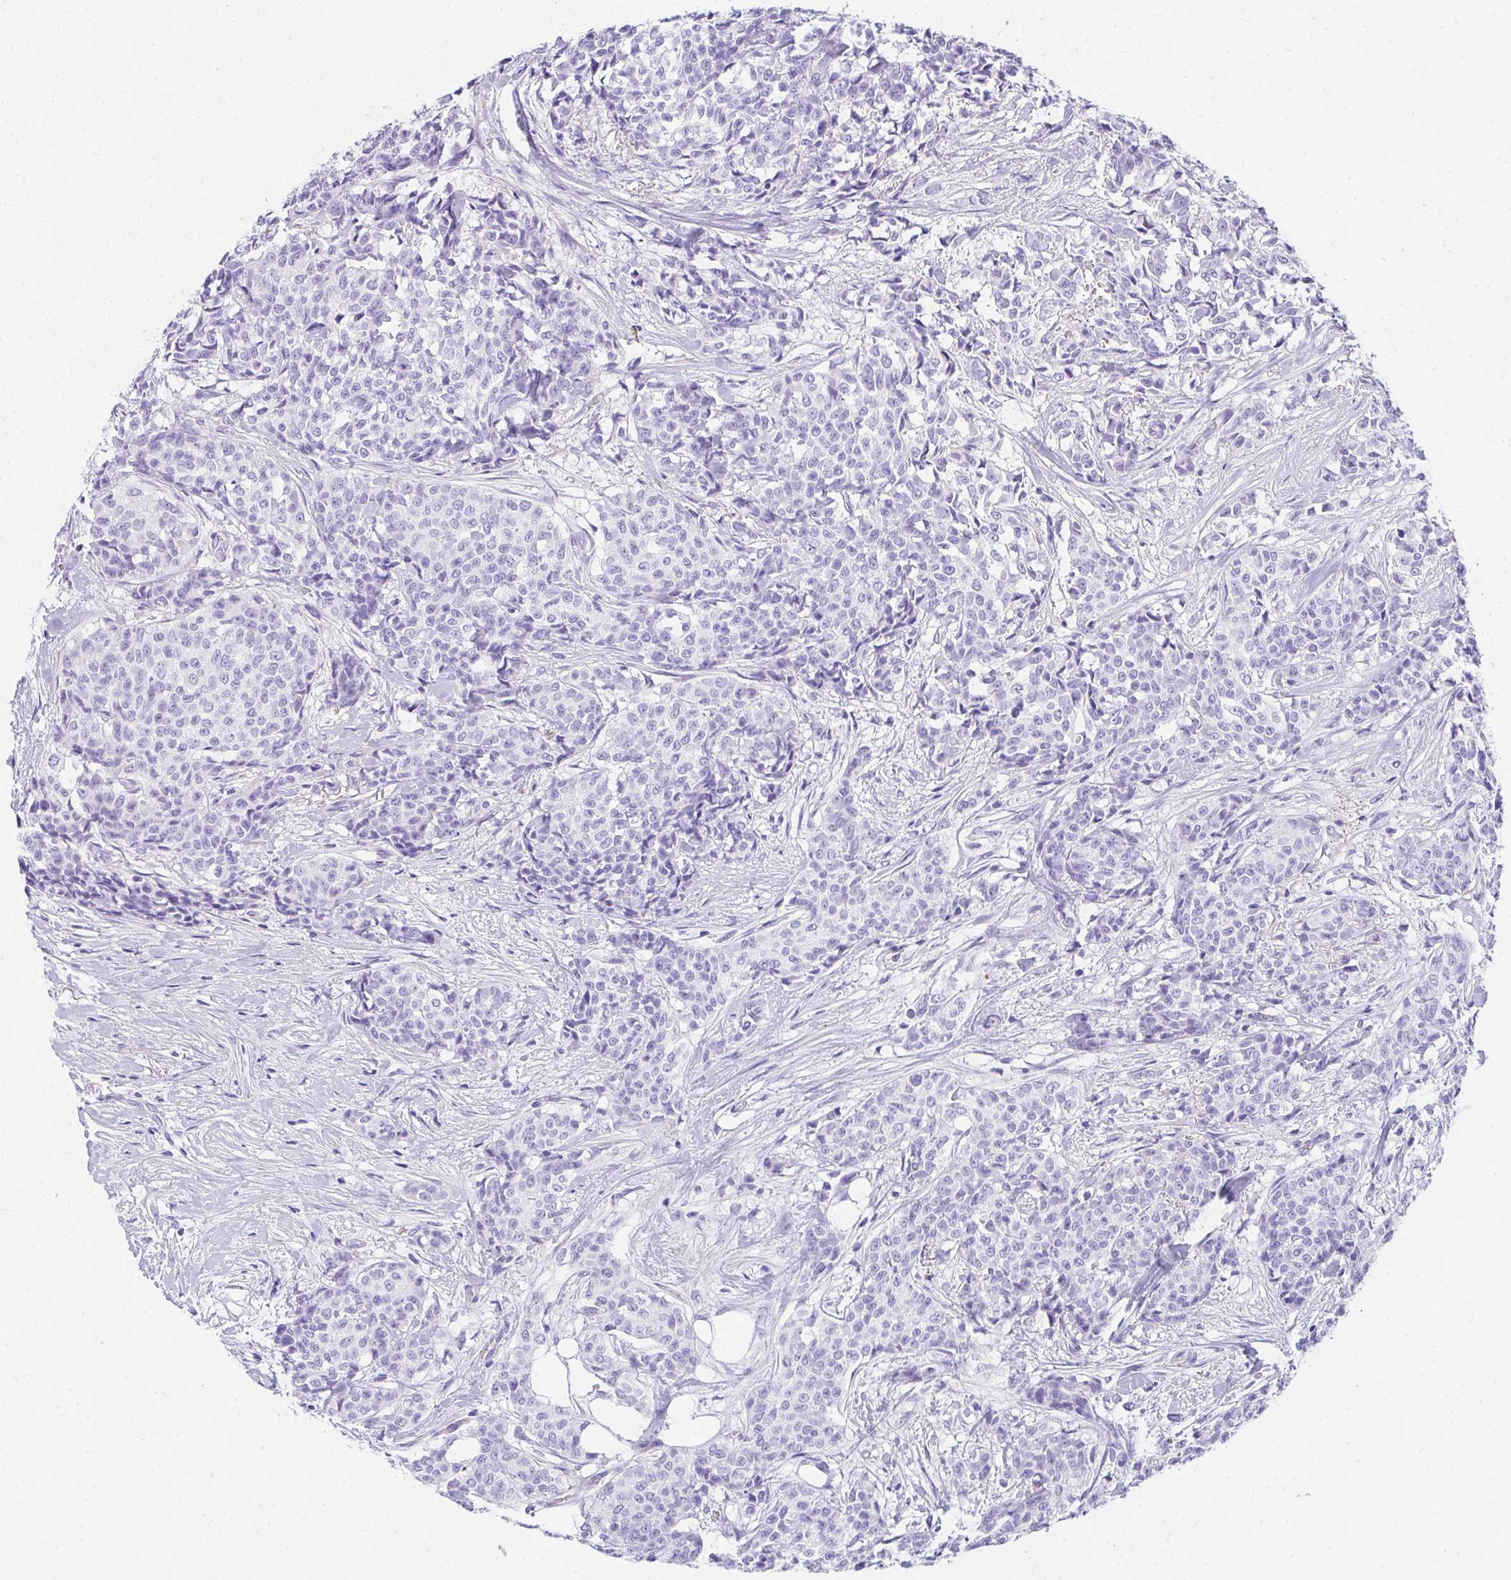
{"staining": {"intensity": "negative", "quantity": "none", "location": "none"}, "tissue": "breast cancer", "cell_type": "Tumor cells", "image_type": "cancer", "snomed": [{"axis": "morphology", "description": "Duct carcinoma"}, {"axis": "topography", "description": "Breast"}], "caption": "Breast cancer (infiltrating ductal carcinoma) was stained to show a protein in brown. There is no significant staining in tumor cells.", "gene": "AVIL", "patient": {"sex": "female", "age": 91}}